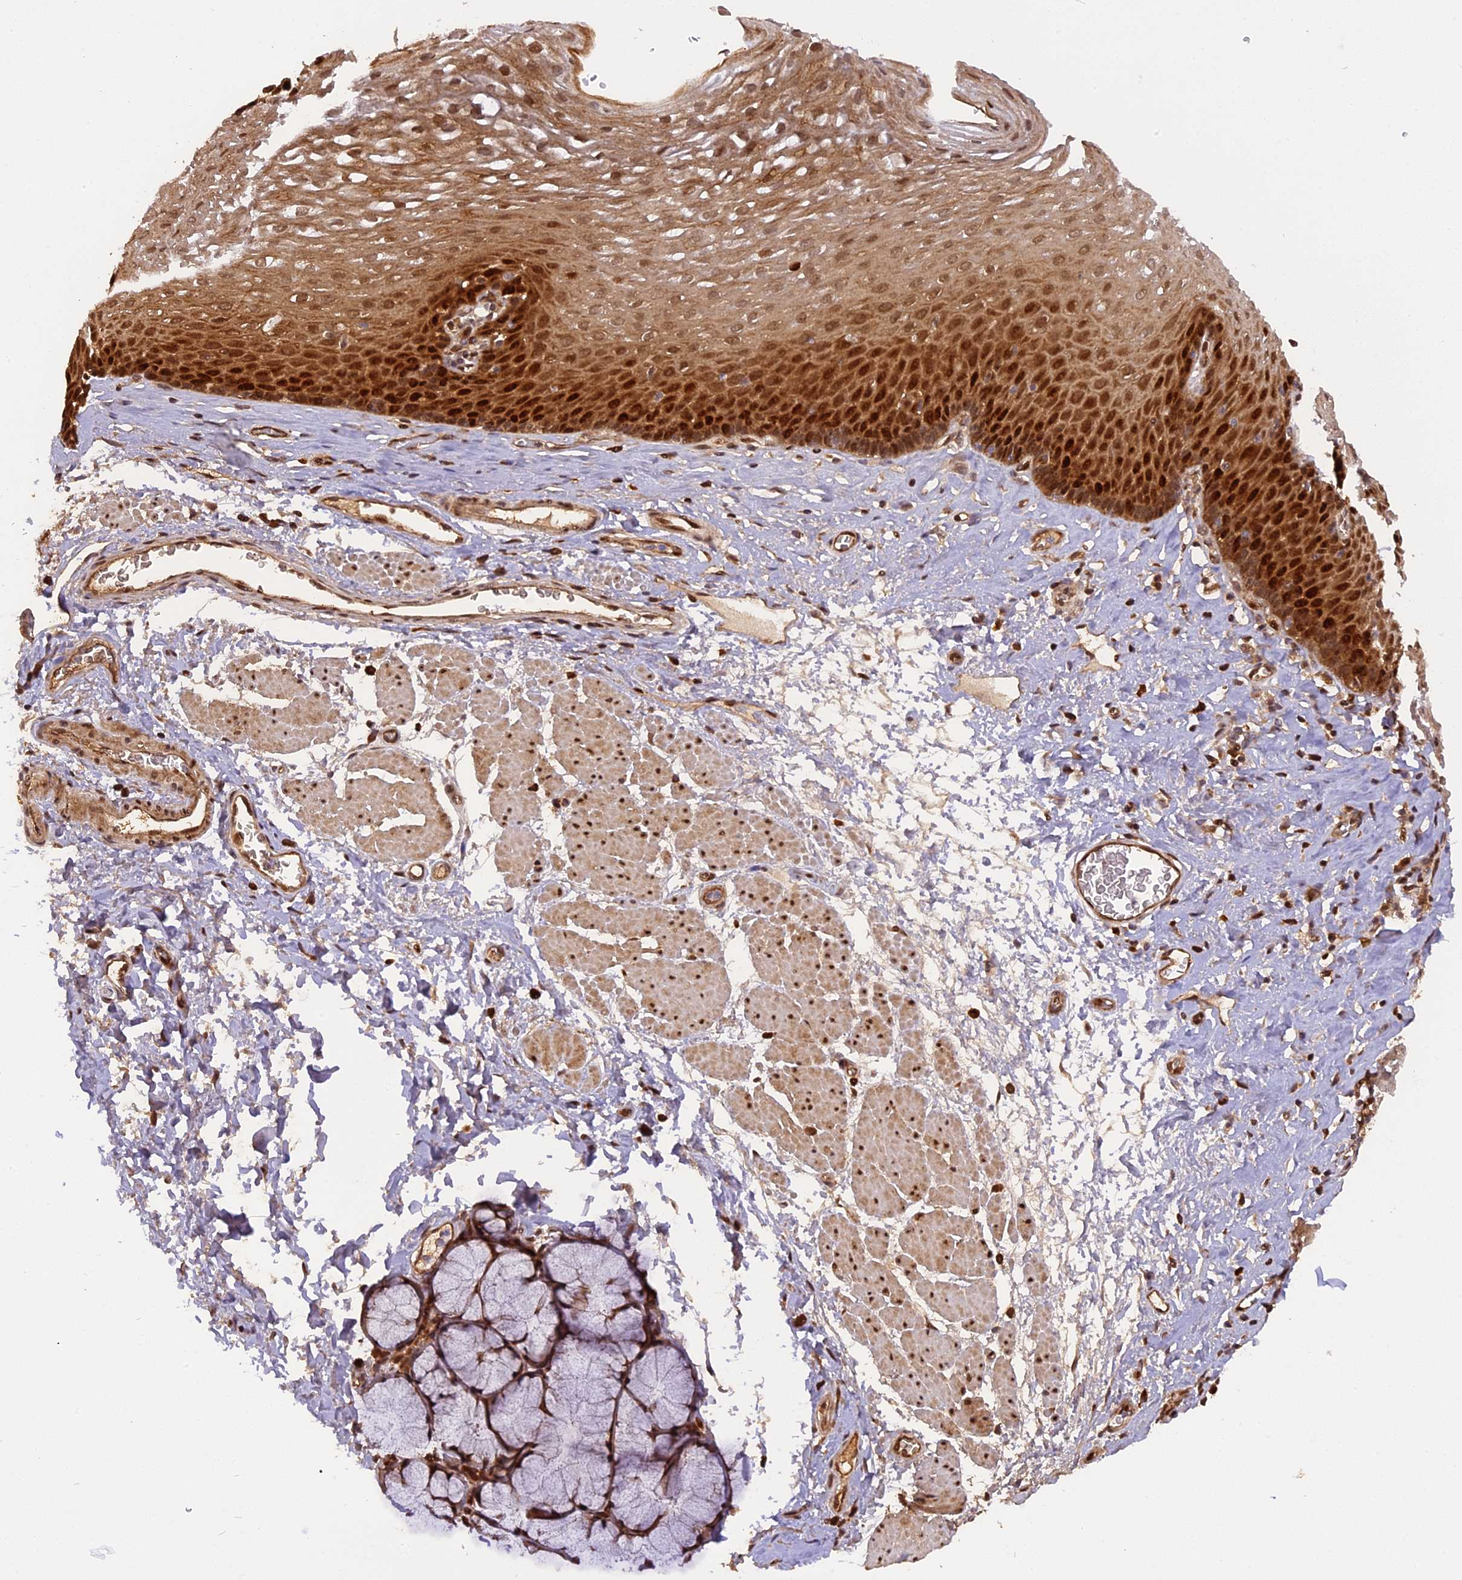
{"staining": {"intensity": "strong", "quantity": ">75%", "location": "cytoplasmic/membranous,nuclear"}, "tissue": "esophagus", "cell_type": "Squamous epithelial cells", "image_type": "normal", "snomed": [{"axis": "morphology", "description": "Normal tissue, NOS"}, {"axis": "topography", "description": "Esophagus"}], "caption": "Protein staining of normal esophagus shows strong cytoplasmic/membranous,nuclear staining in about >75% of squamous epithelial cells. (Brightfield microscopy of DAB IHC at high magnification).", "gene": "MICALL1", "patient": {"sex": "female", "age": 66}}